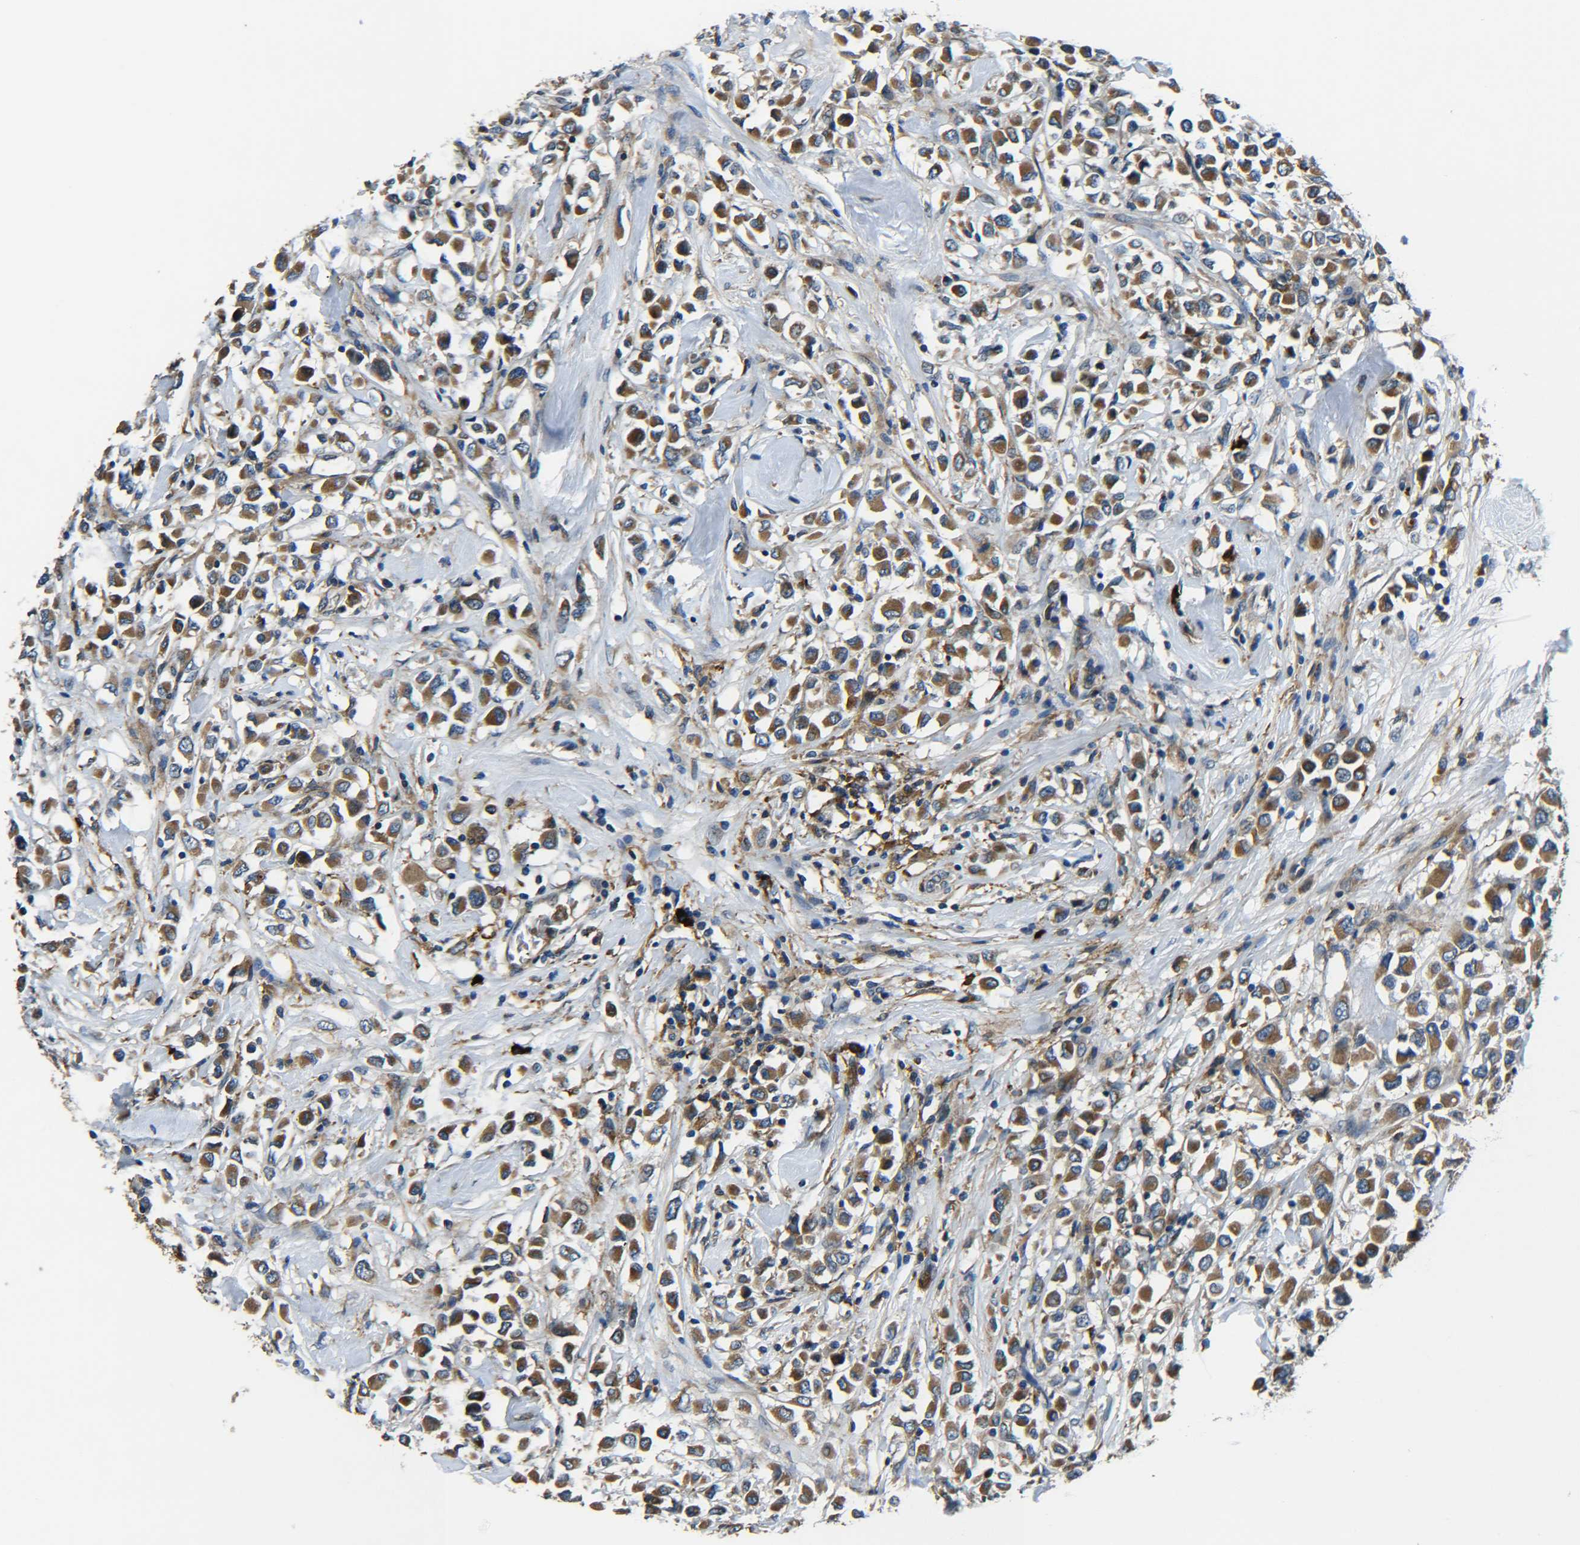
{"staining": {"intensity": "moderate", "quantity": ">75%", "location": "cytoplasmic/membranous"}, "tissue": "breast cancer", "cell_type": "Tumor cells", "image_type": "cancer", "snomed": [{"axis": "morphology", "description": "Duct carcinoma"}, {"axis": "topography", "description": "Breast"}], "caption": "Moderate cytoplasmic/membranous positivity is appreciated in approximately >75% of tumor cells in intraductal carcinoma (breast). (brown staining indicates protein expression, while blue staining denotes nuclei).", "gene": "RAB1B", "patient": {"sex": "female", "age": 61}}